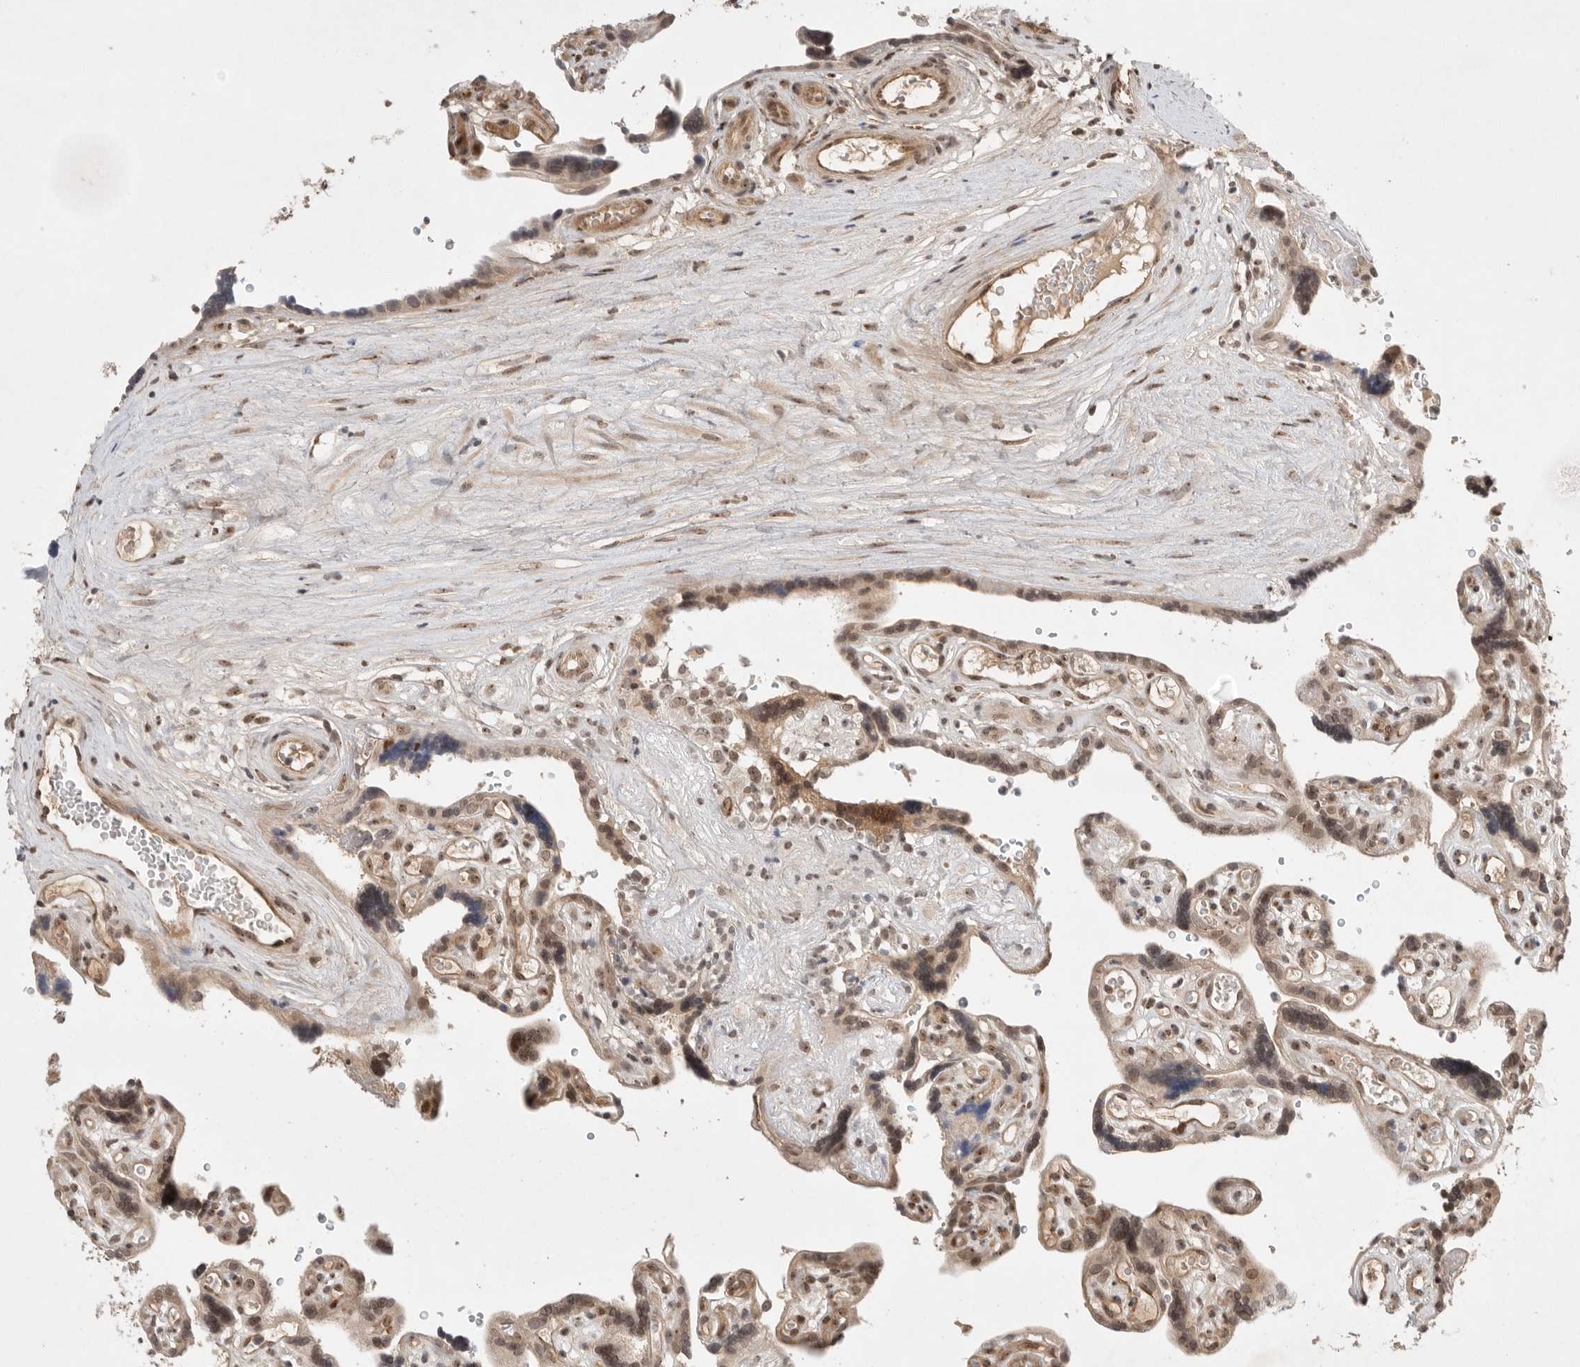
{"staining": {"intensity": "moderate", "quantity": ">75%", "location": "cytoplasmic/membranous,nuclear"}, "tissue": "placenta", "cell_type": "Decidual cells", "image_type": "normal", "snomed": [{"axis": "morphology", "description": "Normal tissue, NOS"}, {"axis": "topography", "description": "Placenta"}], "caption": "Immunohistochemistry (IHC) staining of unremarkable placenta, which reveals medium levels of moderate cytoplasmic/membranous,nuclear expression in about >75% of decidual cells indicating moderate cytoplasmic/membranous,nuclear protein positivity. The staining was performed using DAB (brown) for protein detection and nuclei were counterstained in hematoxylin (blue).", "gene": "LEMD3", "patient": {"sex": "female", "age": 30}}